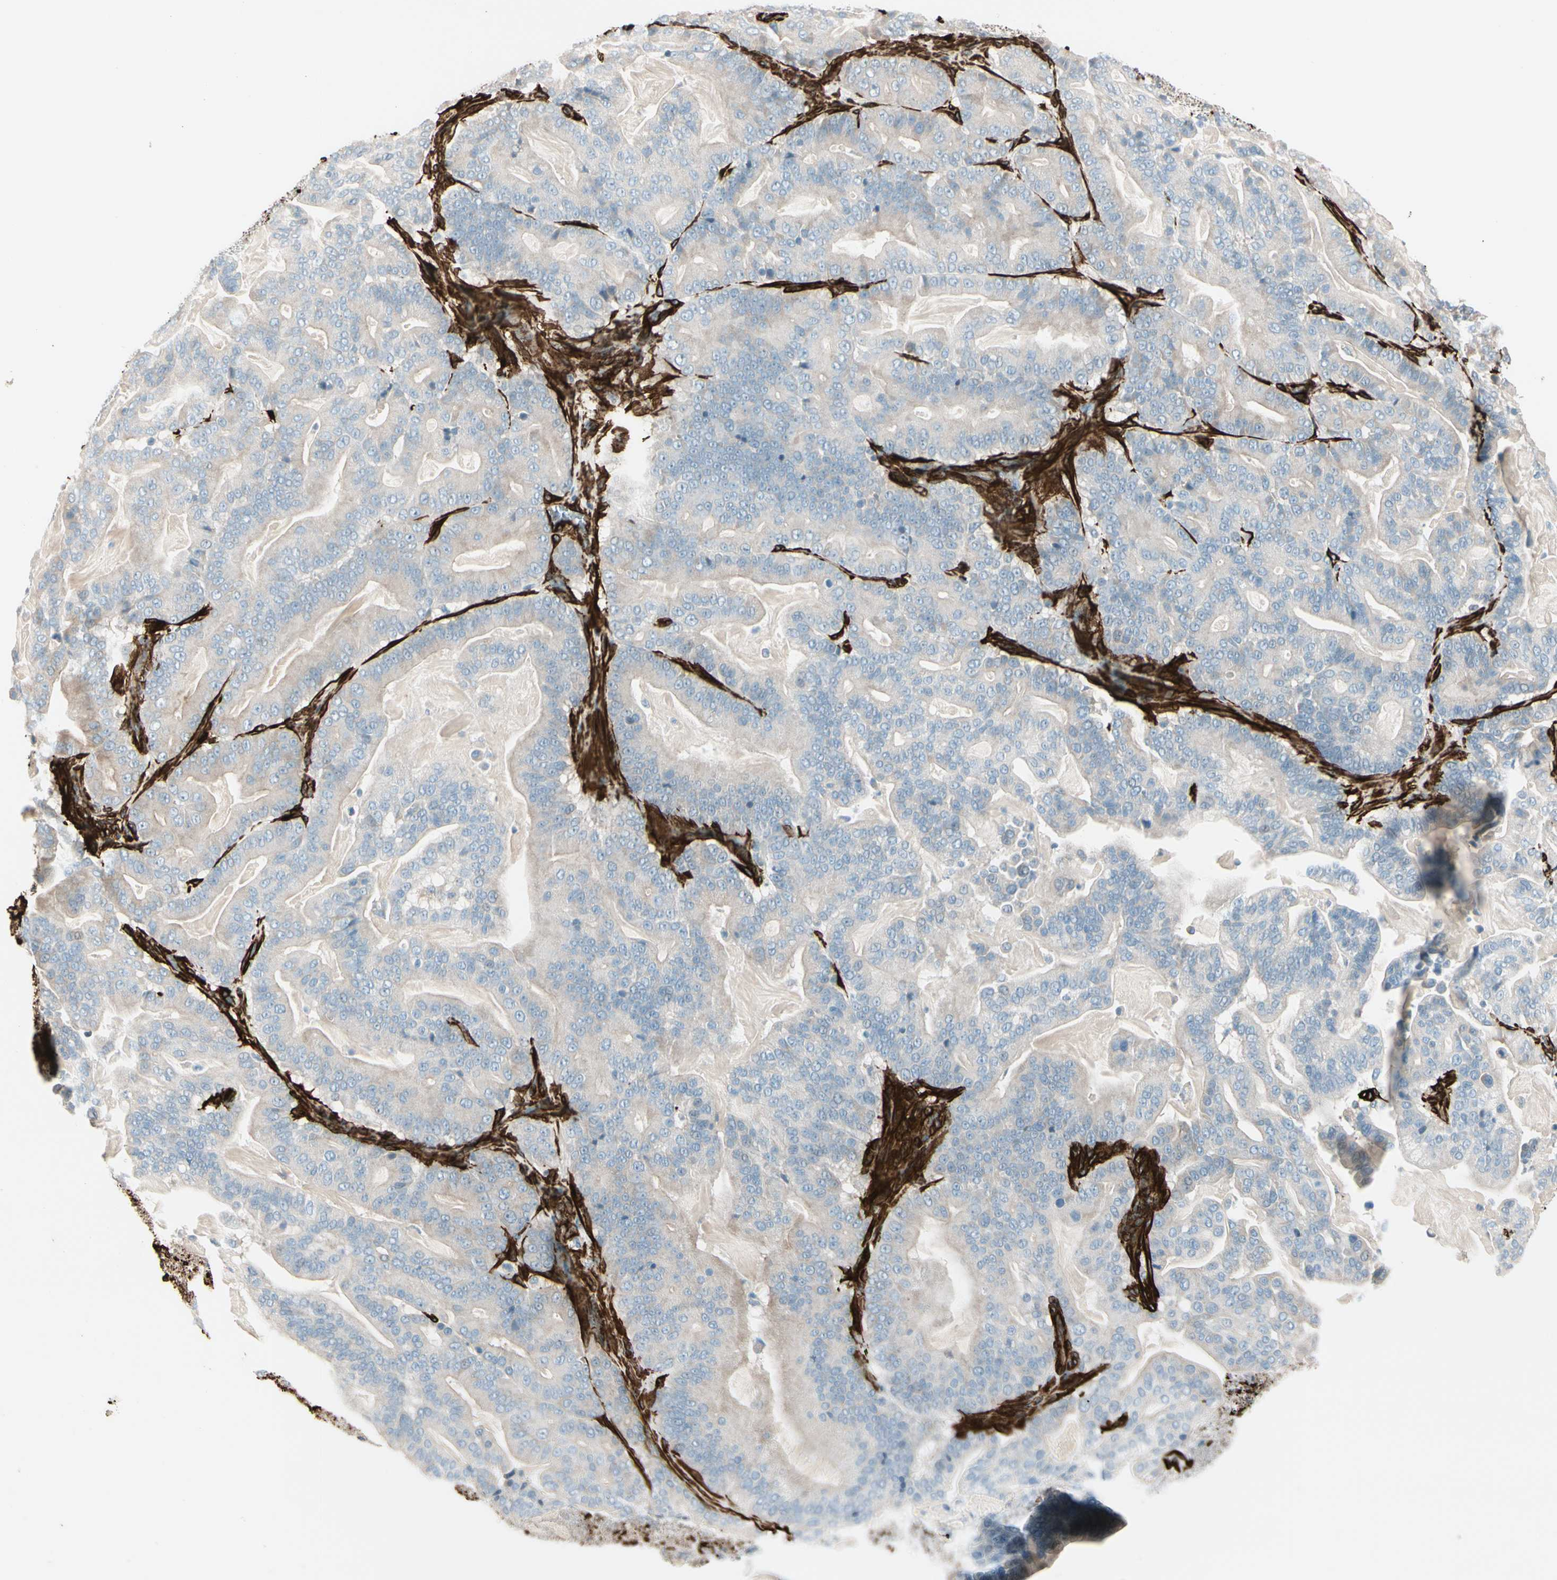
{"staining": {"intensity": "negative", "quantity": "none", "location": "none"}, "tissue": "pancreatic cancer", "cell_type": "Tumor cells", "image_type": "cancer", "snomed": [{"axis": "morphology", "description": "Adenocarcinoma, NOS"}, {"axis": "topography", "description": "Pancreas"}], "caption": "Immunohistochemical staining of pancreatic cancer (adenocarcinoma) demonstrates no significant positivity in tumor cells.", "gene": "CALD1", "patient": {"sex": "male", "age": 63}}